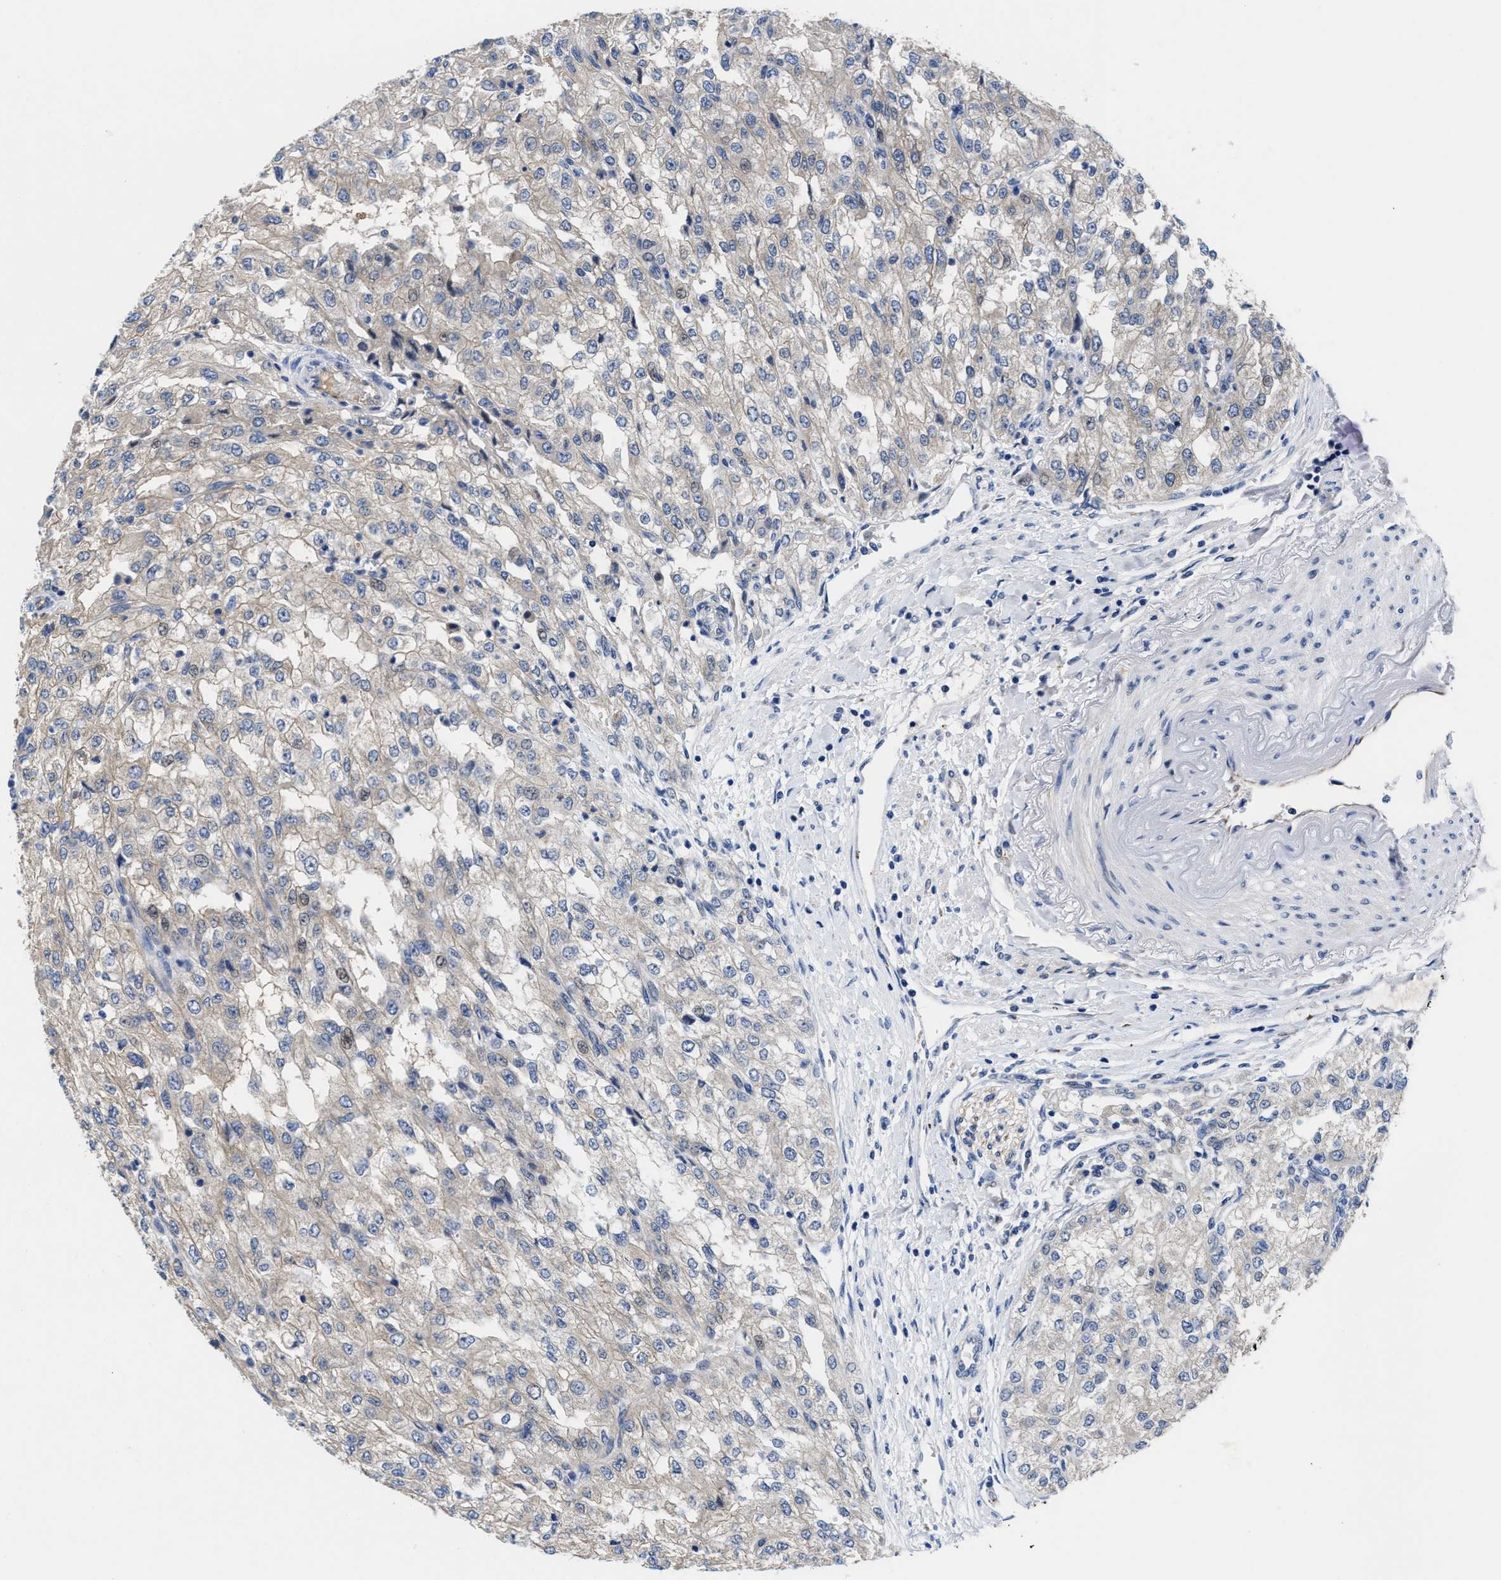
{"staining": {"intensity": "weak", "quantity": "<25%", "location": "cytoplasmic/membranous"}, "tissue": "renal cancer", "cell_type": "Tumor cells", "image_type": "cancer", "snomed": [{"axis": "morphology", "description": "Adenocarcinoma, NOS"}, {"axis": "topography", "description": "Kidney"}], "caption": "Histopathology image shows no protein expression in tumor cells of renal cancer (adenocarcinoma) tissue. (Brightfield microscopy of DAB (3,3'-diaminobenzidine) immunohistochemistry at high magnification).", "gene": "DHRS13", "patient": {"sex": "female", "age": 54}}